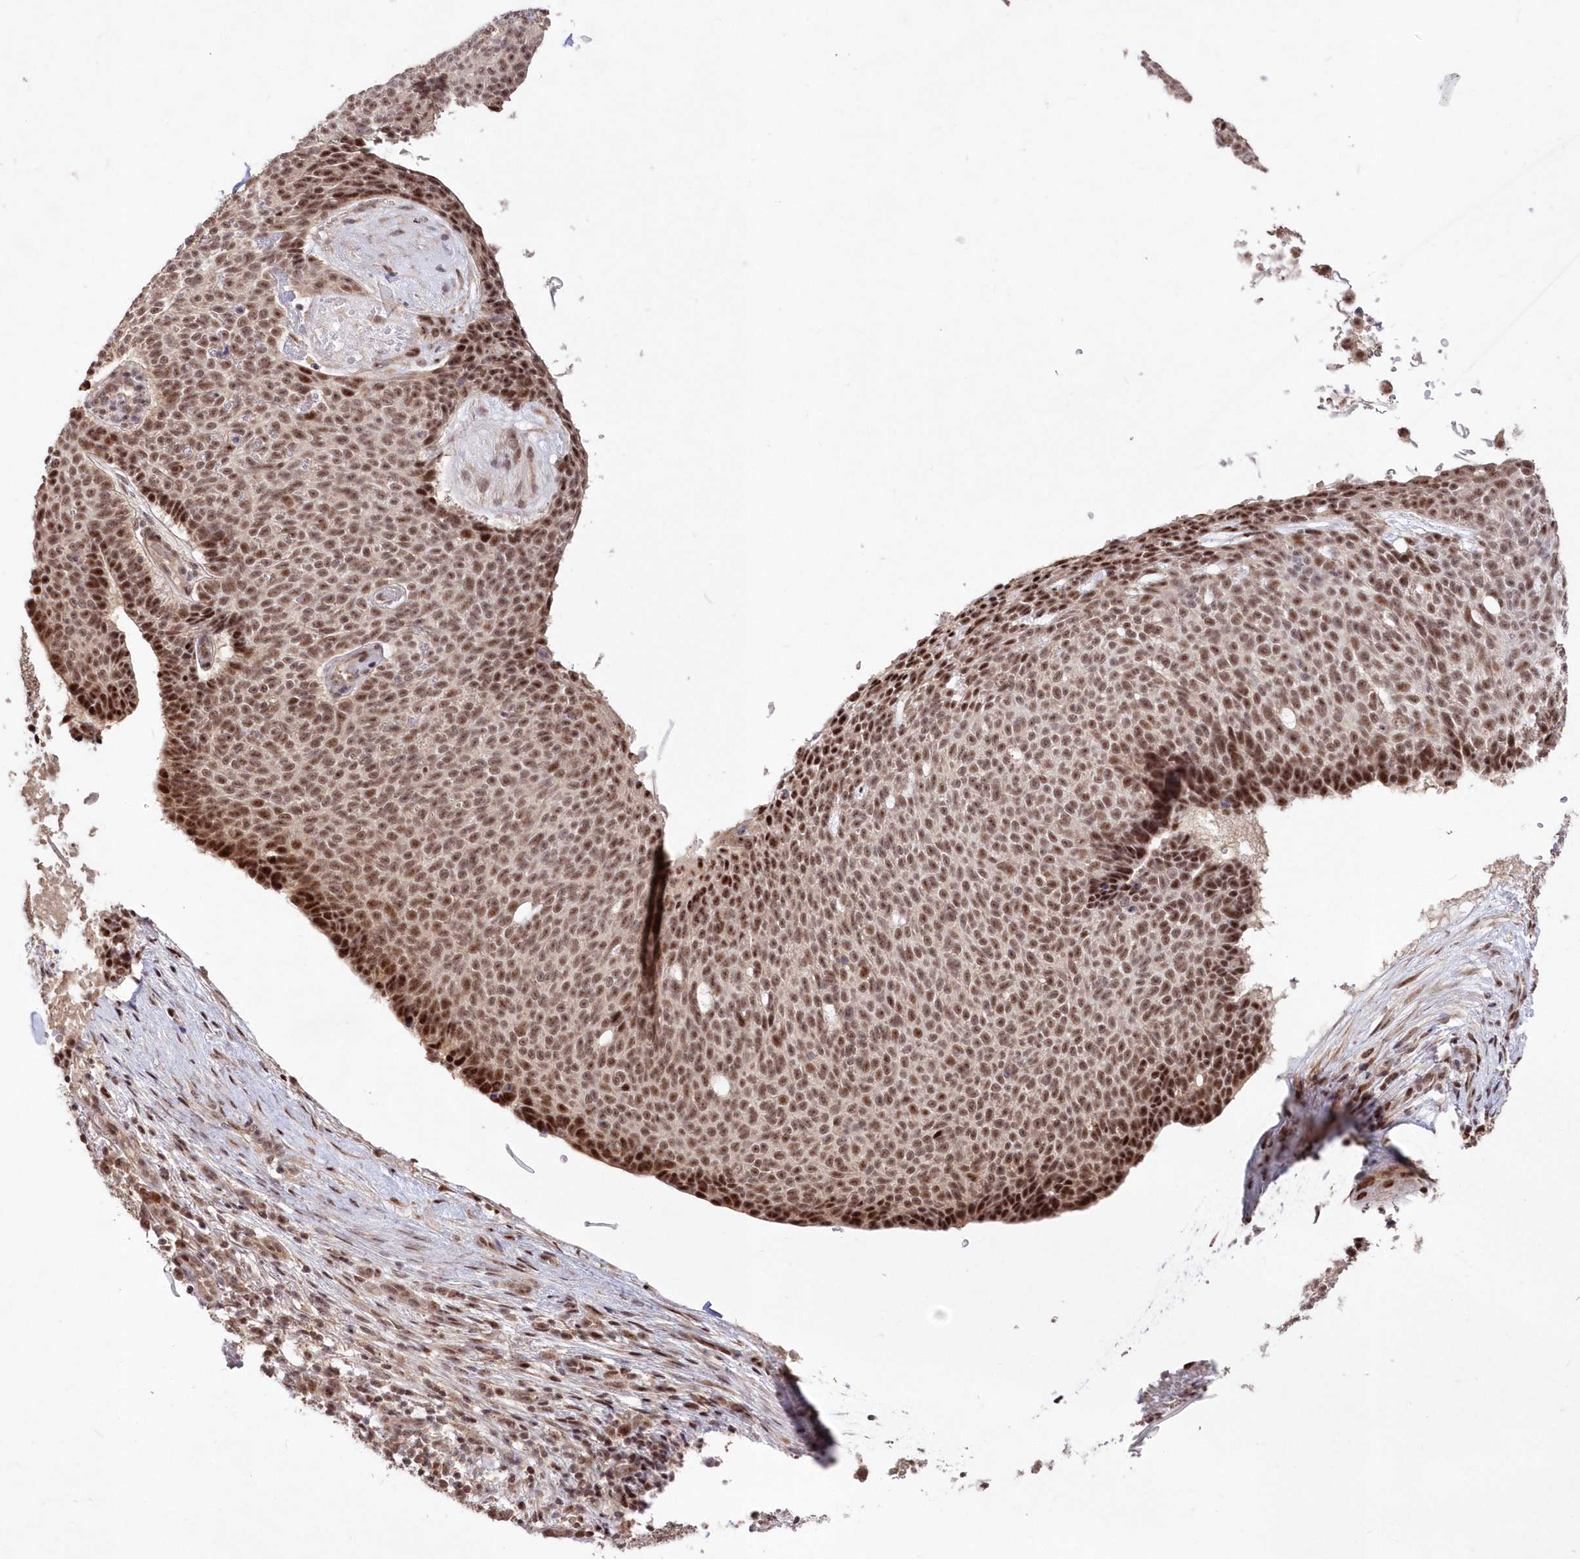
{"staining": {"intensity": "moderate", "quantity": ">75%", "location": "nuclear"}, "tissue": "skin cancer", "cell_type": "Tumor cells", "image_type": "cancer", "snomed": [{"axis": "morphology", "description": "Normal tissue, NOS"}, {"axis": "morphology", "description": "Basal cell carcinoma"}, {"axis": "topography", "description": "Skin"}], "caption": "Skin cancer stained for a protein shows moderate nuclear positivity in tumor cells.", "gene": "WBP1L", "patient": {"sex": "male", "age": 50}}